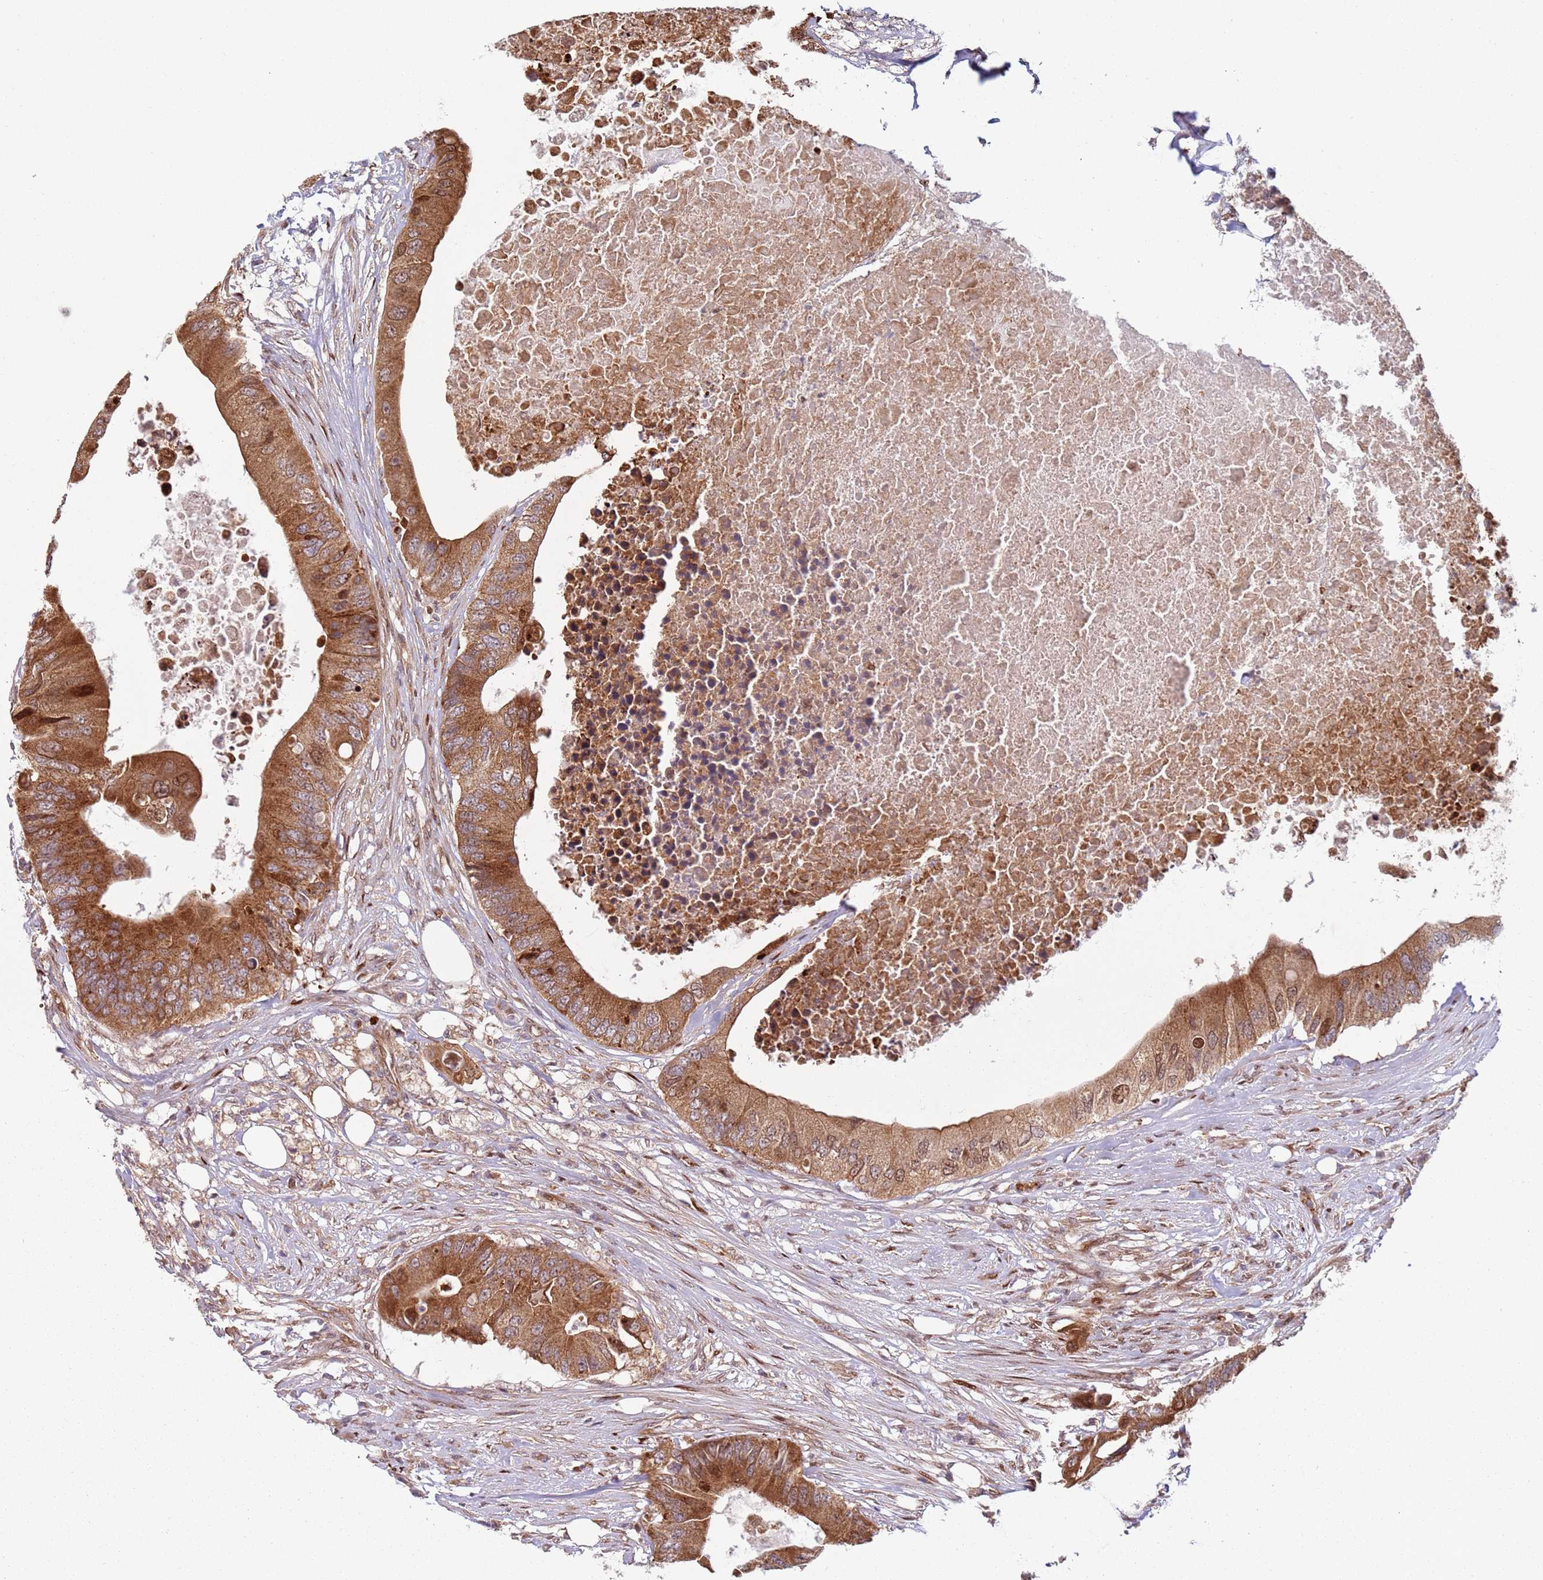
{"staining": {"intensity": "strong", "quantity": ">75%", "location": "cytoplasmic/membranous,nuclear"}, "tissue": "colorectal cancer", "cell_type": "Tumor cells", "image_type": "cancer", "snomed": [{"axis": "morphology", "description": "Adenocarcinoma, NOS"}, {"axis": "topography", "description": "Colon"}], "caption": "Colorectal cancer (adenocarcinoma) stained with immunohistochemistry (IHC) shows strong cytoplasmic/membranous and nuclear positivity in about >75% of tumor cells.", "gene": "HNRNPLL", "patient": {"sex": "male", "age": 71}}